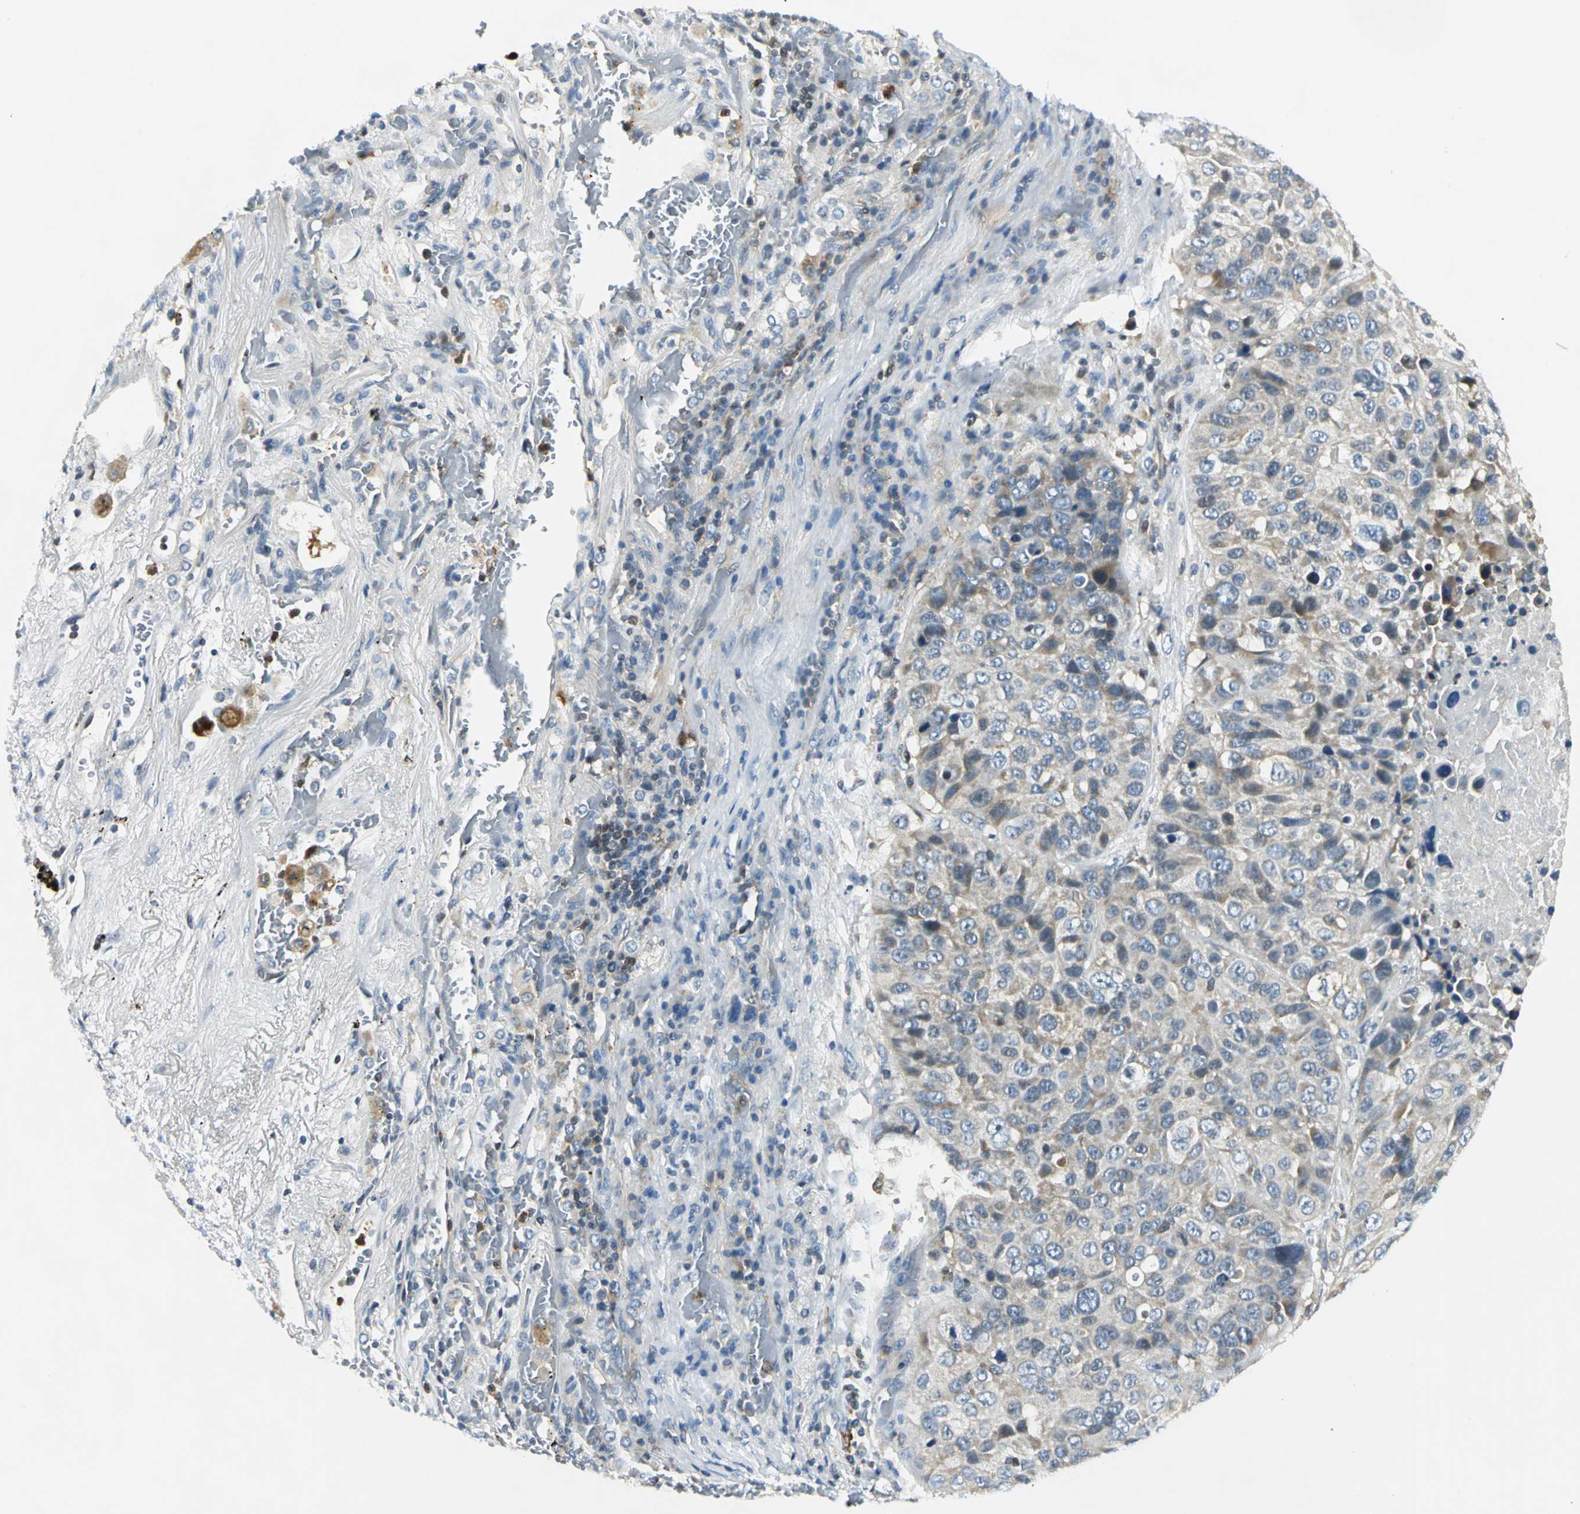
{"staining": {"intensity": "weak", "quantity": ">75%", "location": "cytoplasmic/membranous"}, "tissue": "lung cancer", "cell_type": "Tumor cells", "image_type": "cancer", "snomed": [{"axis": "morphology", "description": "Squamous cell carcinoma, NOS"}, {"axis": "topography", "description": "Lung"}], "caption": "About >75% of tumor cells in human lung cancer show weak cytoplasmic/membranous protein positivity as visualized by brown immunohistochemical staining.", "gene": "USP40", "patient": {"sex": "male", "age": 57}}